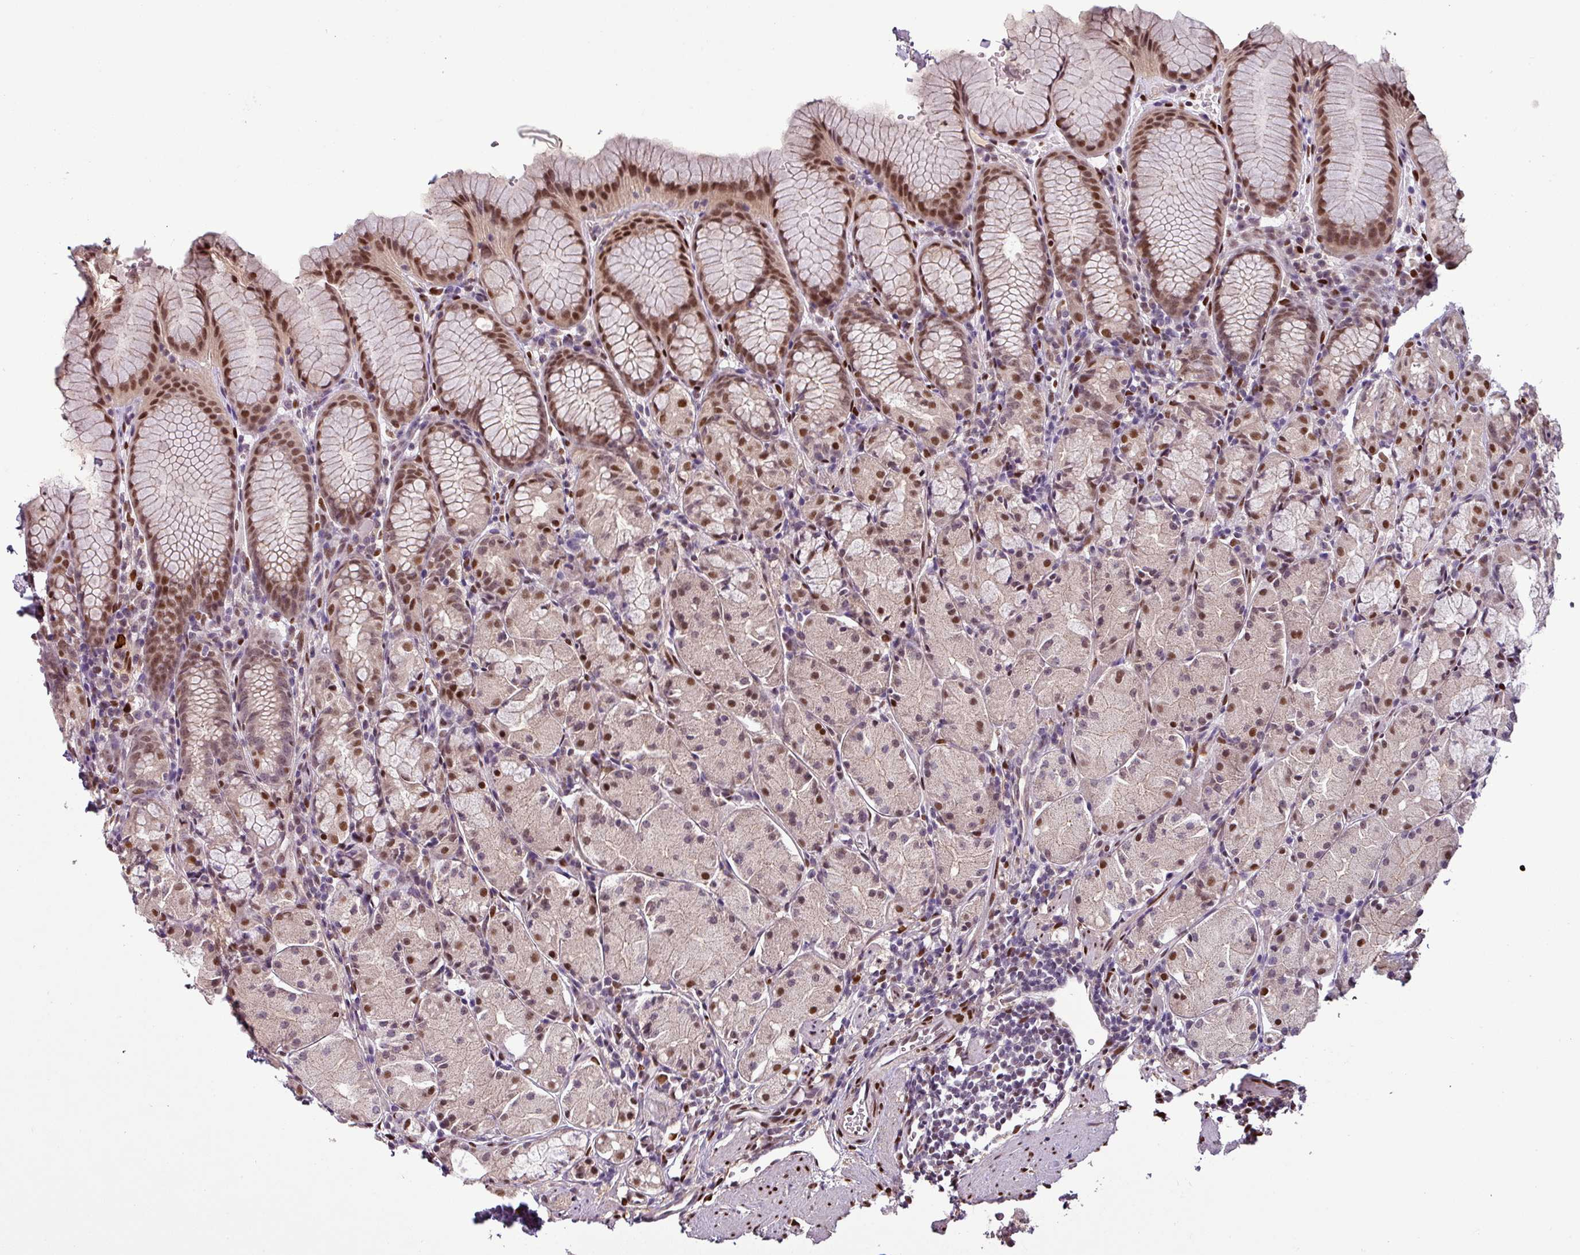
{"staining": {"intensity": "strong", "quantity": "25%-75%", "location": "nuclear"}, "tissue": "stomach", "cell_type": "Glandular cells", "image_type": "normal", "snomed": [{"axis": "morphology", "description": "Normal tissue, NOS"}, {"axis": "topography", "description": "Stomach, upper"}], "caption": "Immunohistochemical staining of normal stomach shows high levels of strong nuclear expression in about 25%-75% of glandular cells.", "gene": "IRF2BPL", "patient": {"sex": "male", "age": 47}}